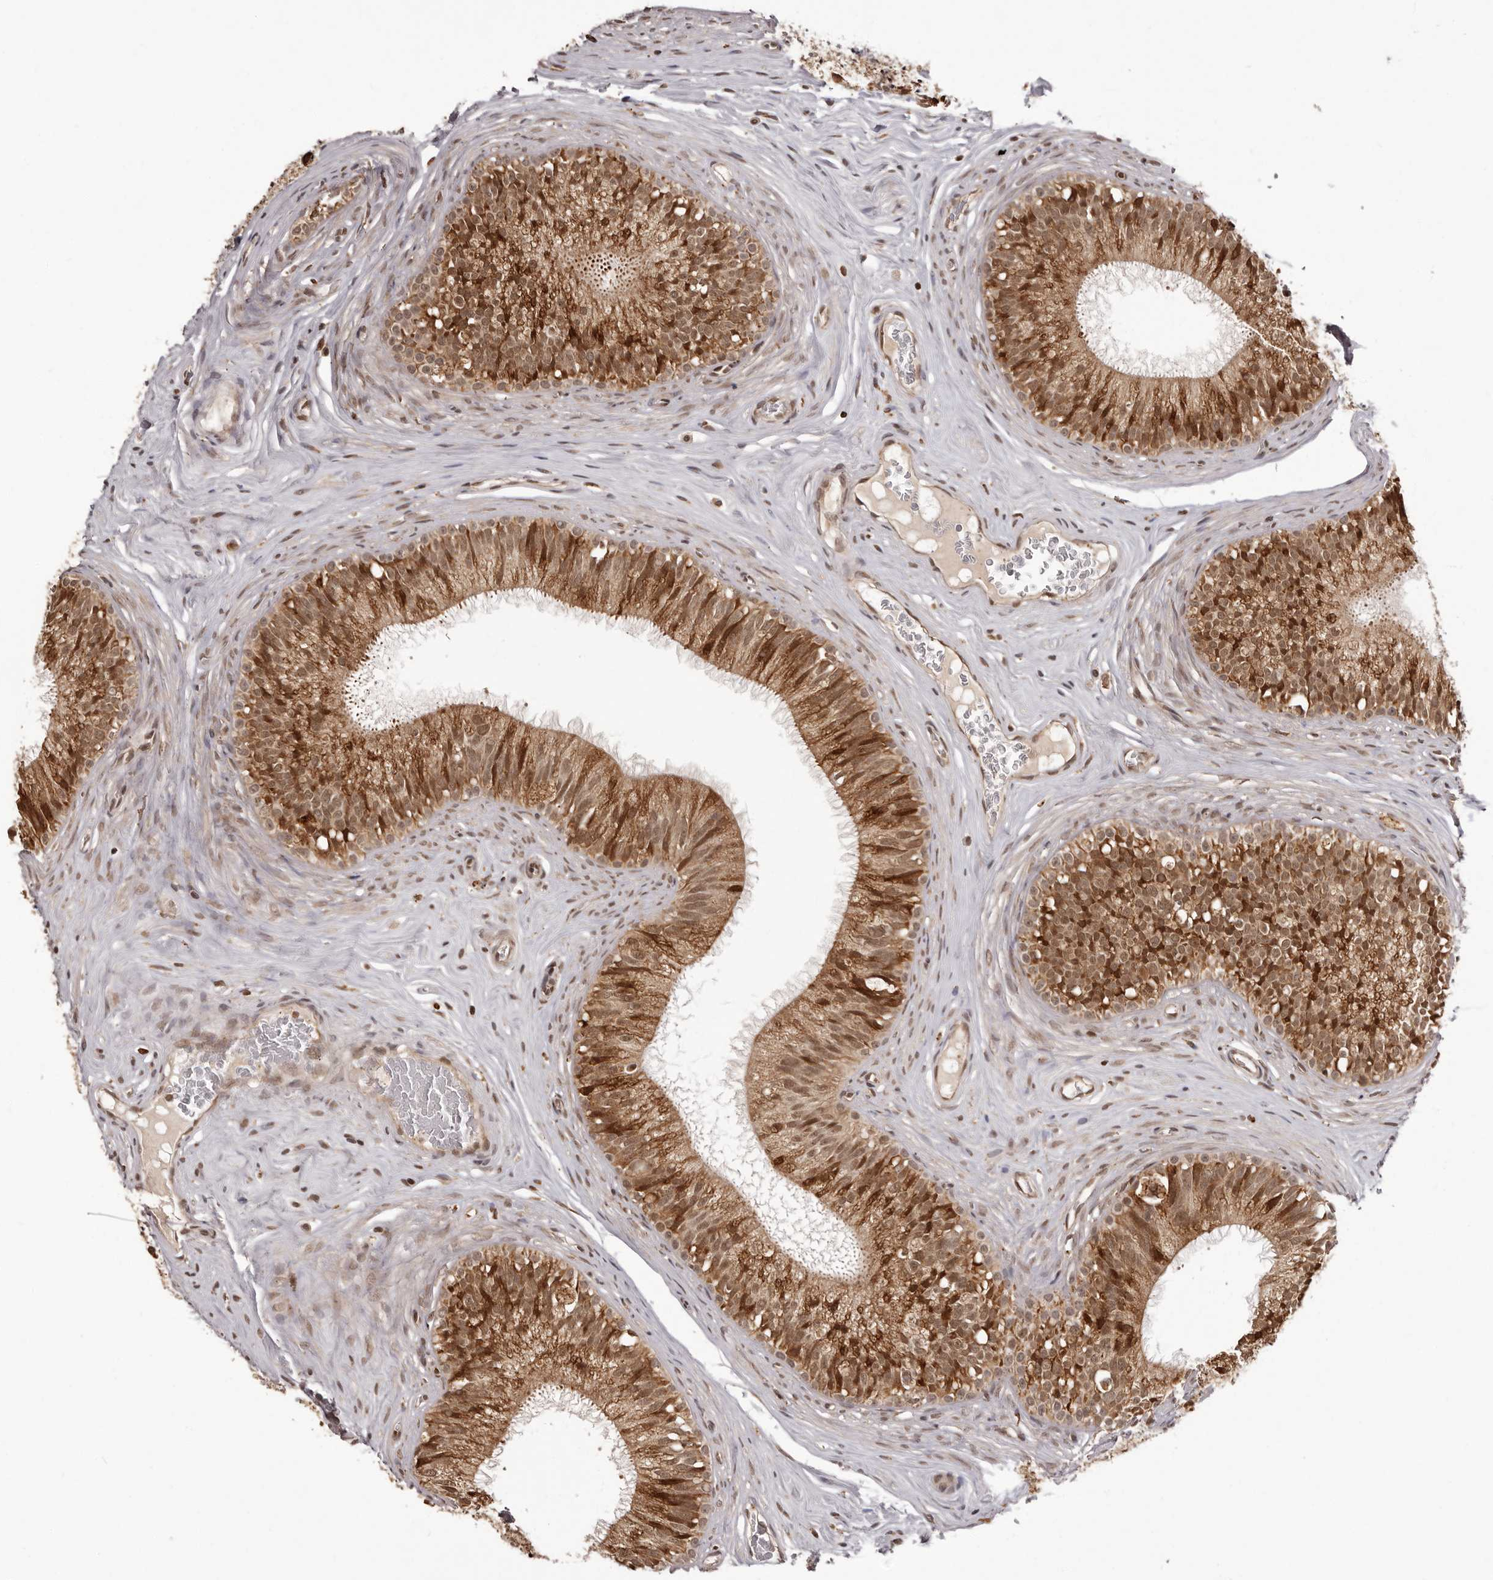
{"staining": {"intensity": "moderate", "quantity": ">75%", "location": "cytoplasmic/membranous,nuclear"}, "tissue": "epididymis", "cell_type": "Glandular cells", "image_type": "normal", "snomed": [{"axis": "morphology", "description": "Normal tissue, NOS"}, {"axis": "topography", "description": "Epididymis"}], "caption": "This histopathology image shows IHC staining of unremarkable human epididymis, with medium moderate cytoplasmic/membranous,nuclear positivity in about >75% of glandular cells.", "gene": "IL32", "patient": {"sex": "male", "age": 29}}